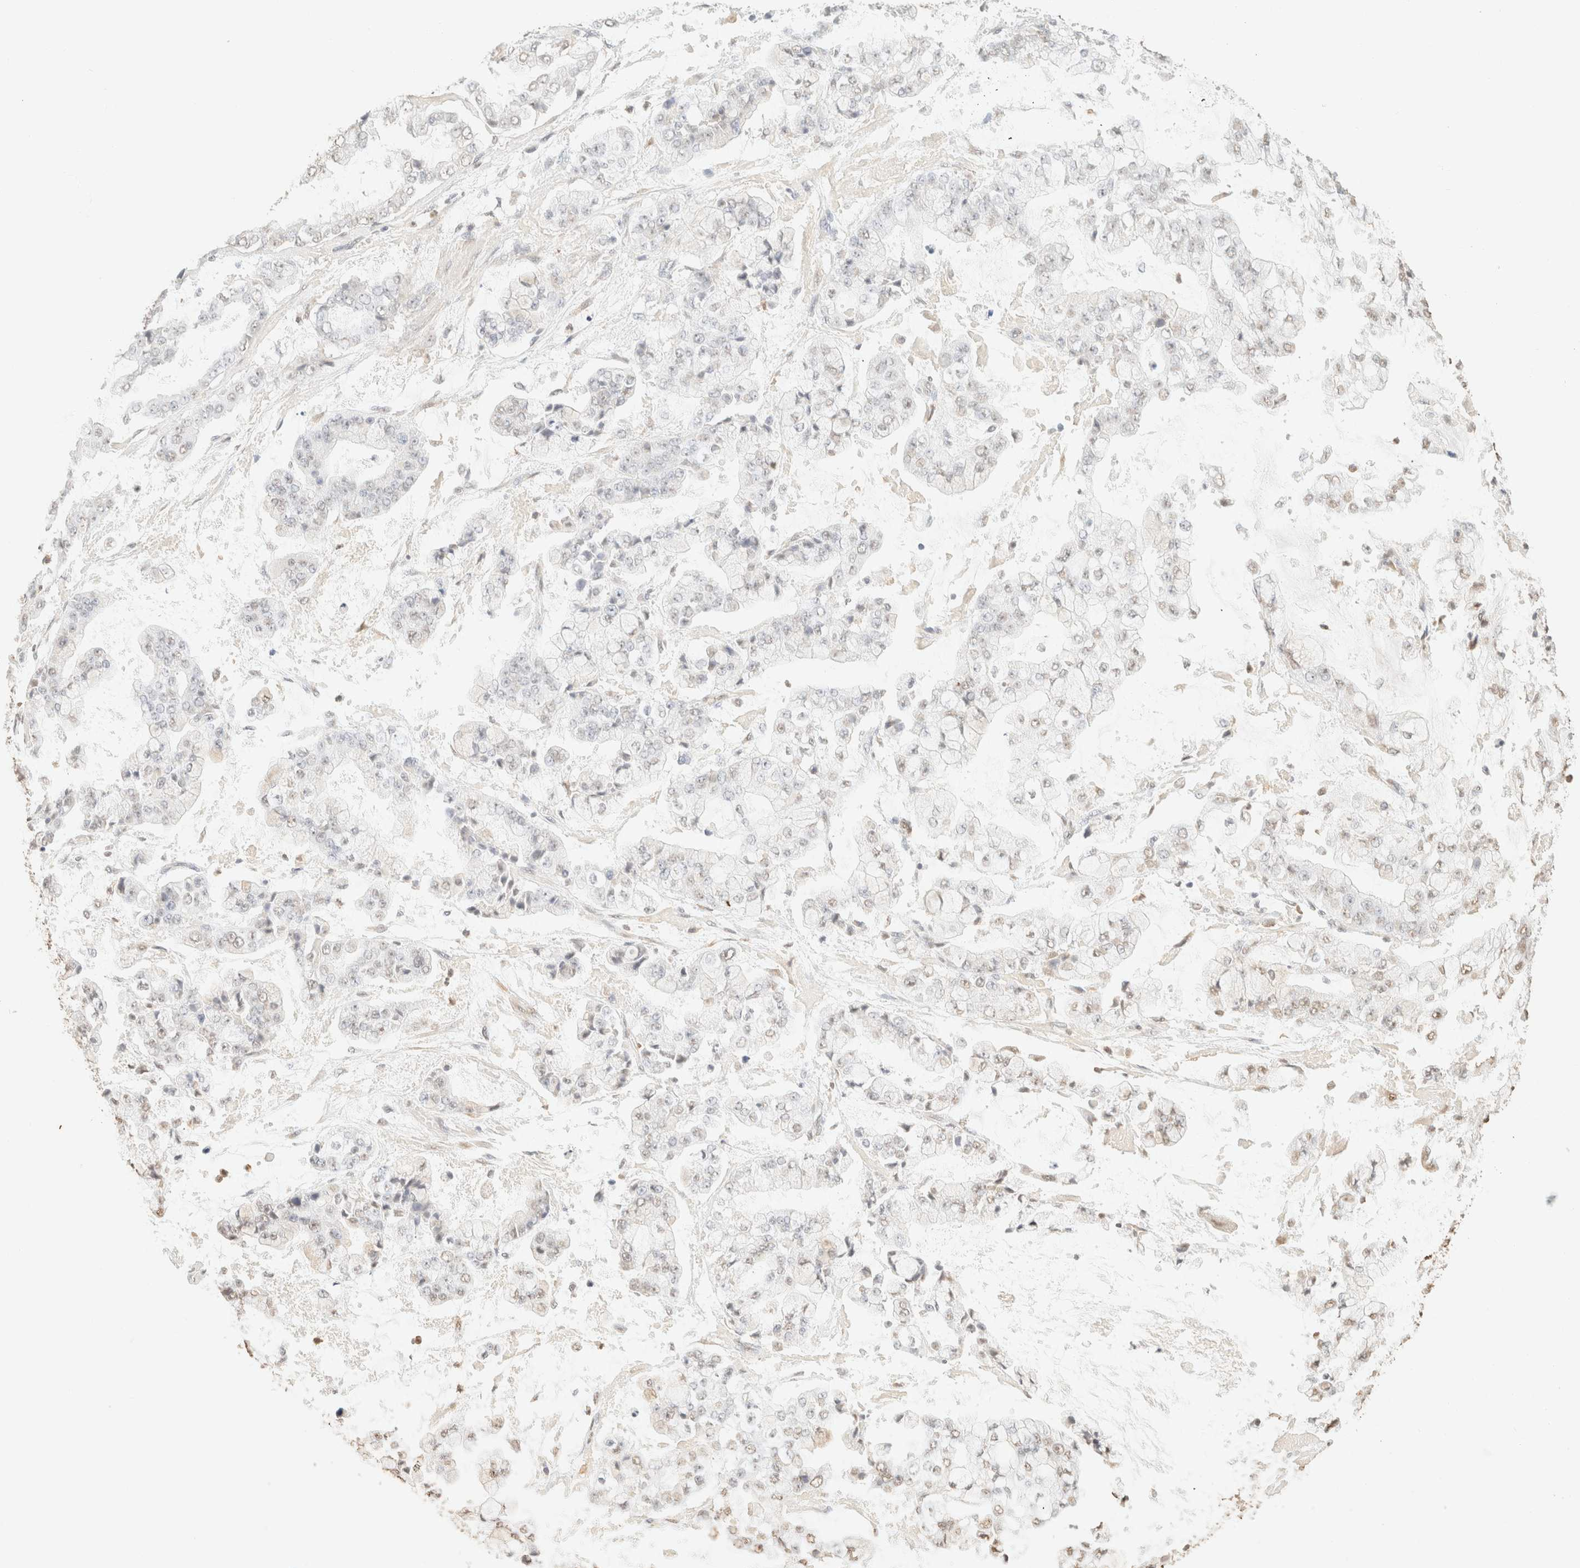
{"staining": {"intensity": "weak", "quantity": "<25%", "location": "nuclear"}, "tissue": "stomach cancer", "cell_type": "Tumor cells", "image_type": "cancer", "snomed": [{"axis": "morphology", "description": "Adenocarcinoma, NOS"}, {"axis": "topography", "description": "Stomach"}], "caption": "Immunohistochemistry (IHC) of stomach adenocarcinoma shows no staining in tumor cells.", "gene": "S100A13", "patient": {"sex": "male", "age": 76}}